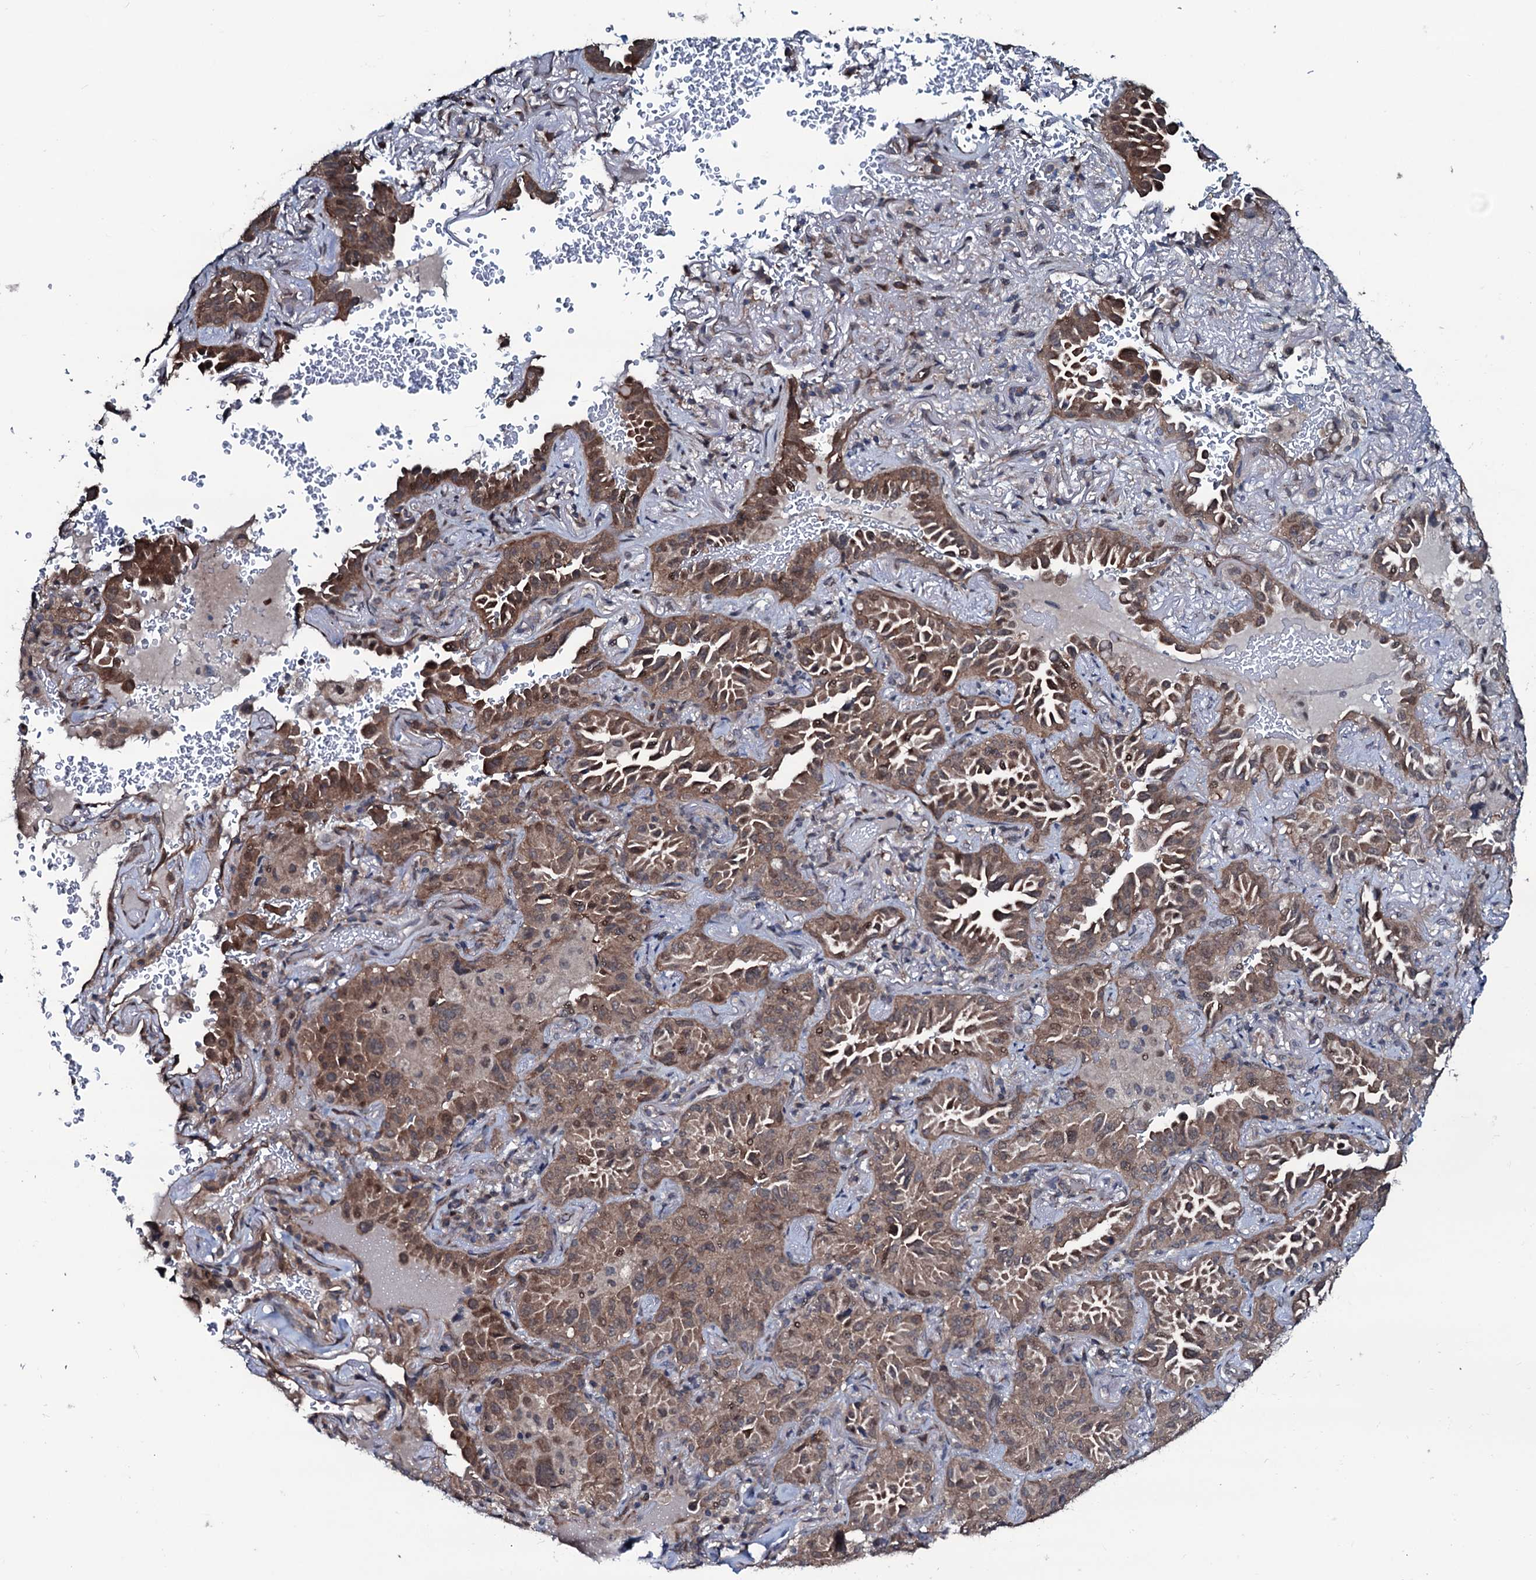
{"staining": {"intensity": "moderate", "quantity": ">75%", "location": "cytoplasmic/membranous,nuclear"}, "tissue": "lung cancer", "cell_type": "Tumor cells", "image_type": "cancer", "snomed": [{"axis": "morphology", "description": "Adenocarcinoma, NOS"}, {"axis": "topography", "description": "Lung"}], "caption": "There is medium levels of moderate cytoplasmic/membranous and nuclear staining in tumor cells of lung cancer, as demonstrated by immunohistochemical staining (brown color).", "gene": "OGFOD2", "patient": {"sex": "female", "age": 69}}